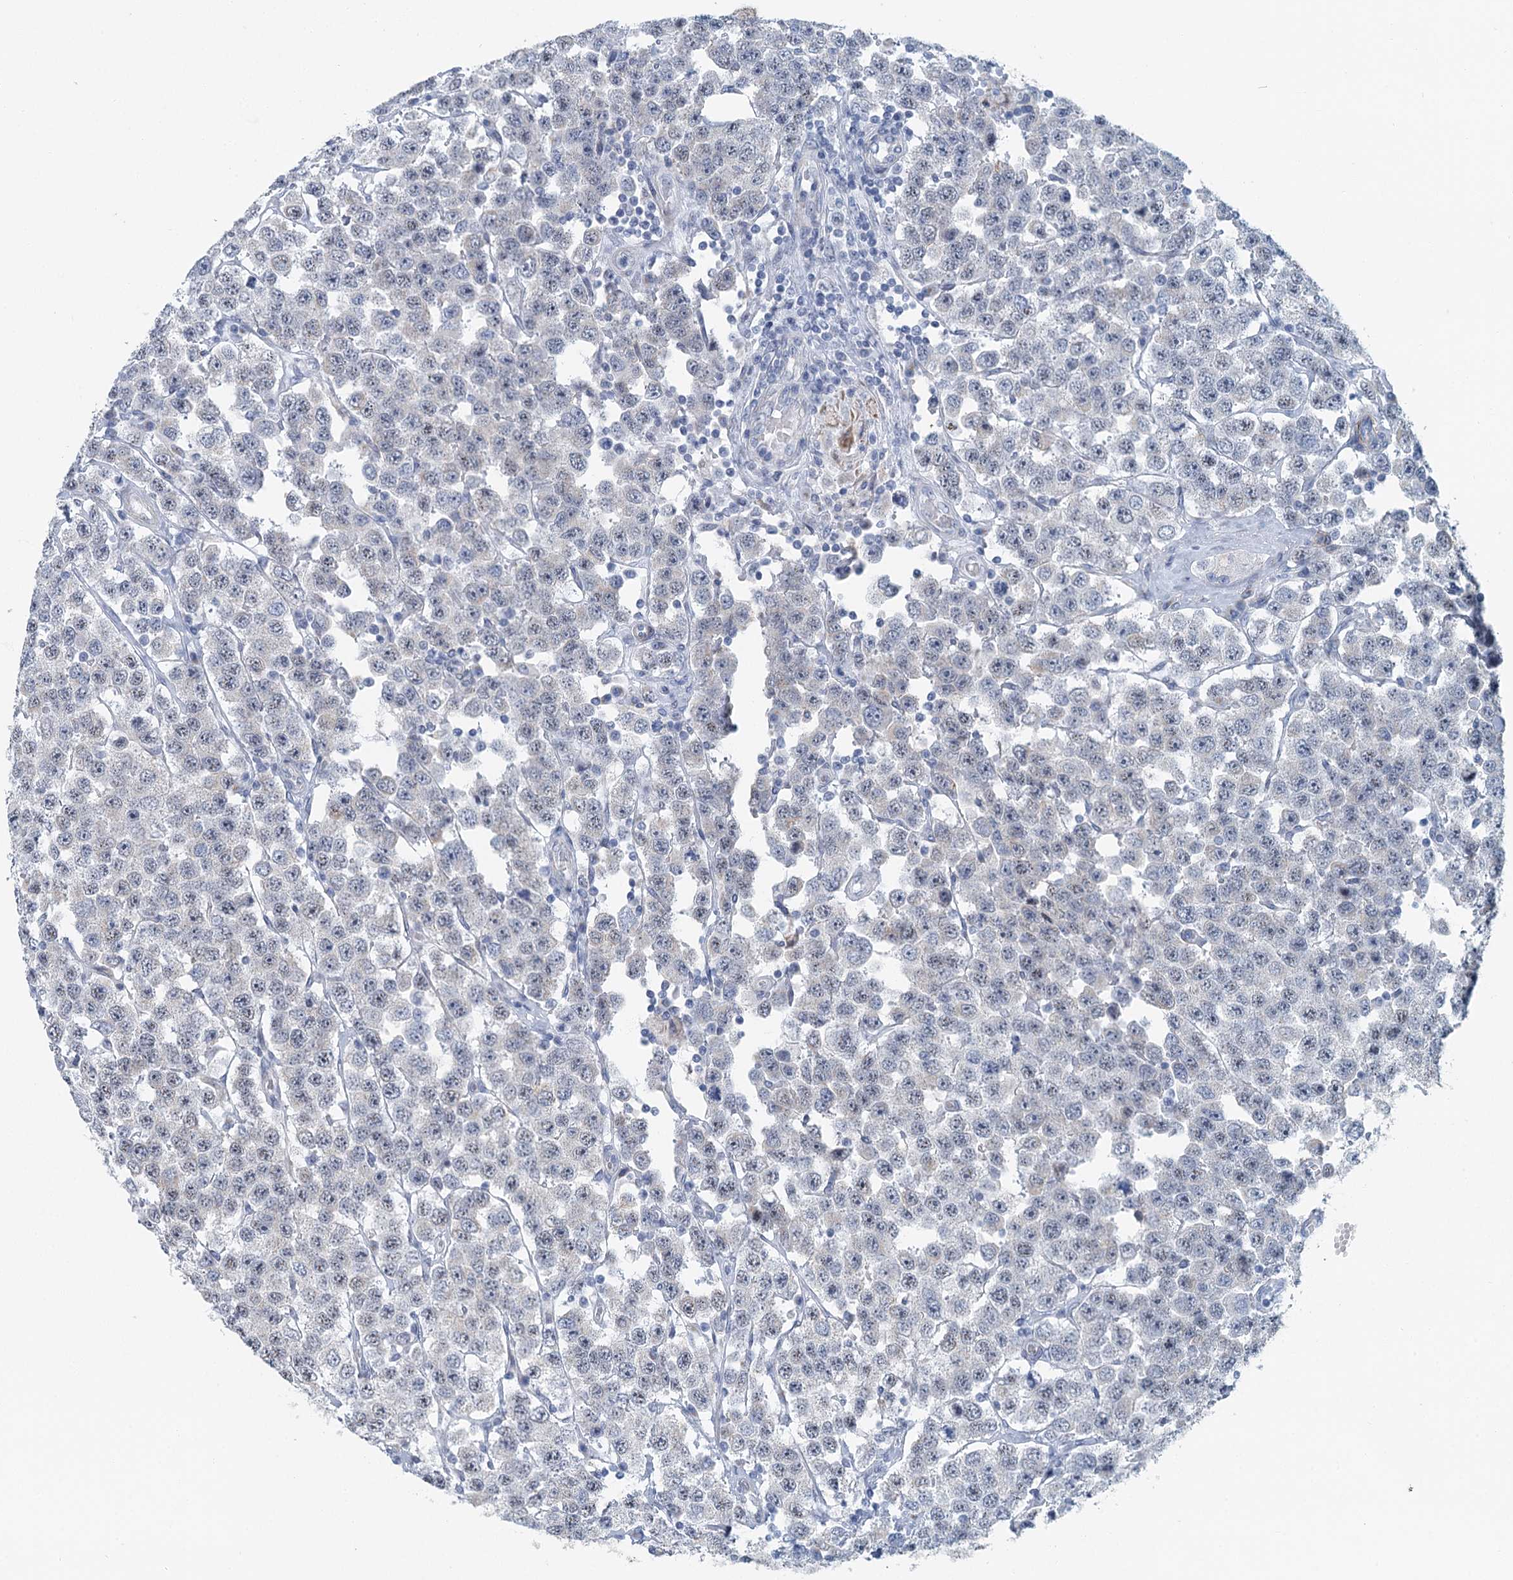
{"staining": {"intensity": "negative", "quantity": "none", "location": "none"}, "tissue": "testis cancer", "cell_type": "Tumor cells", "image_type": "cancer", "snomed": [{"axis": "morphology", "description": "Seminoma, NOS"}, {"axis": "topography", "description": "Testis"}], "caption": "Immunohistochemical staining of human testis seminoma displays no significant expression in tumor cells. (Immunohistochemistry (ihc), brightfield microscopy, high magnification).", "gene": "ZNF527", "patient": {"sex": "male", "age": 28}}